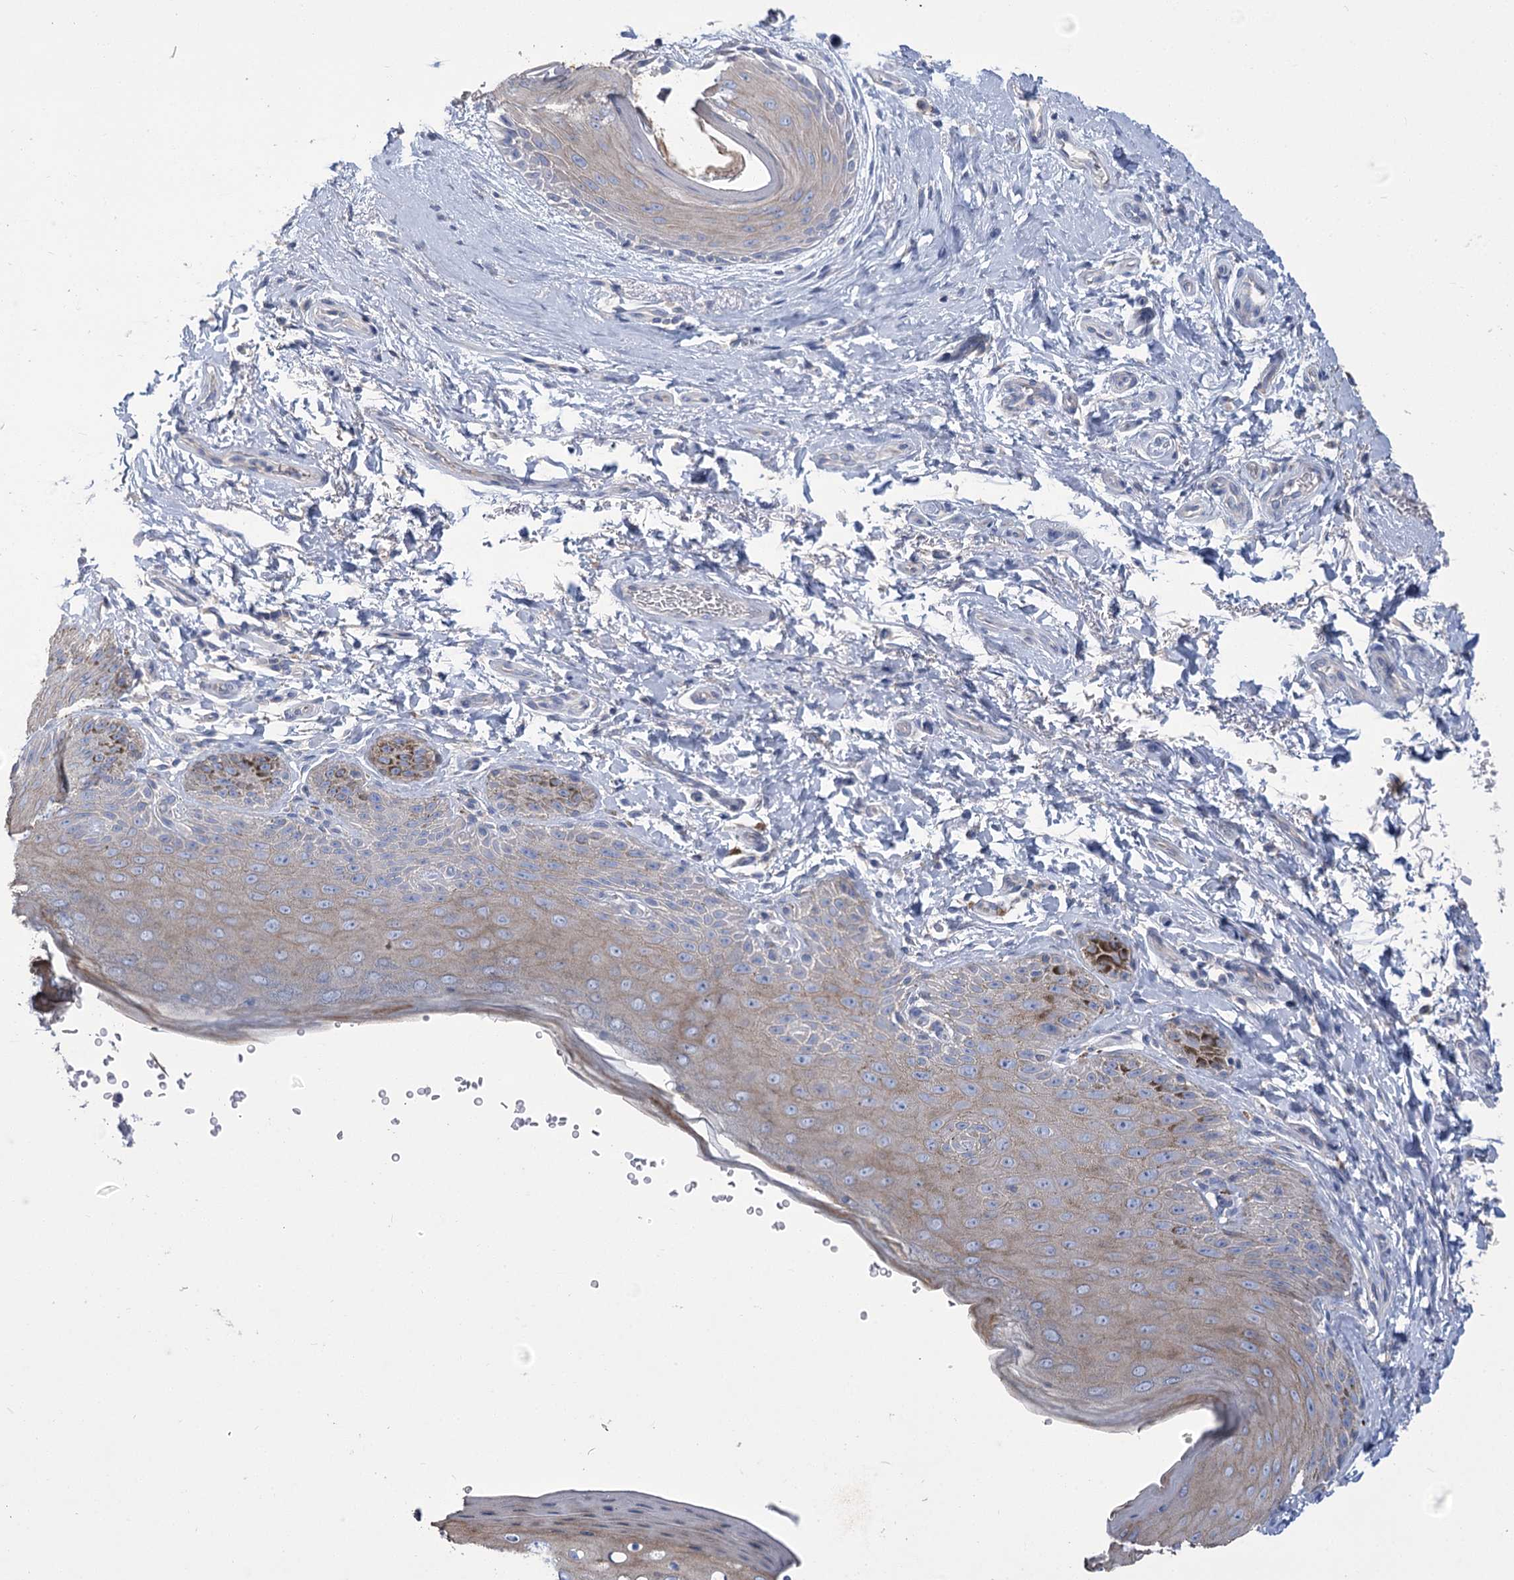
{"staining": {"intensity": "moderate", "quantity": "<25%", "location": "cytoplasmic/membranous"}, "tissue": "skin", "cell_type": "Epidermal cells", "image_type": "normal", "snomed": [{"axis": "morphology", "description": "Normal tissue, NOS"}, {"axis": "topography", "description": "Anal"}], "caption": "Immunohistochemistry histopathology image of unremarkable skin: human skin stained using immunohistochemistry (IHC) reveals low levels of moderate protein expression localized specifically in the cytoplasmic/membranous of epidermal cells, appearing as a cytoplasmic/membranous brown color.", "gene": "SLC9A3", "patient": {"sex": "male", "age": 44}}